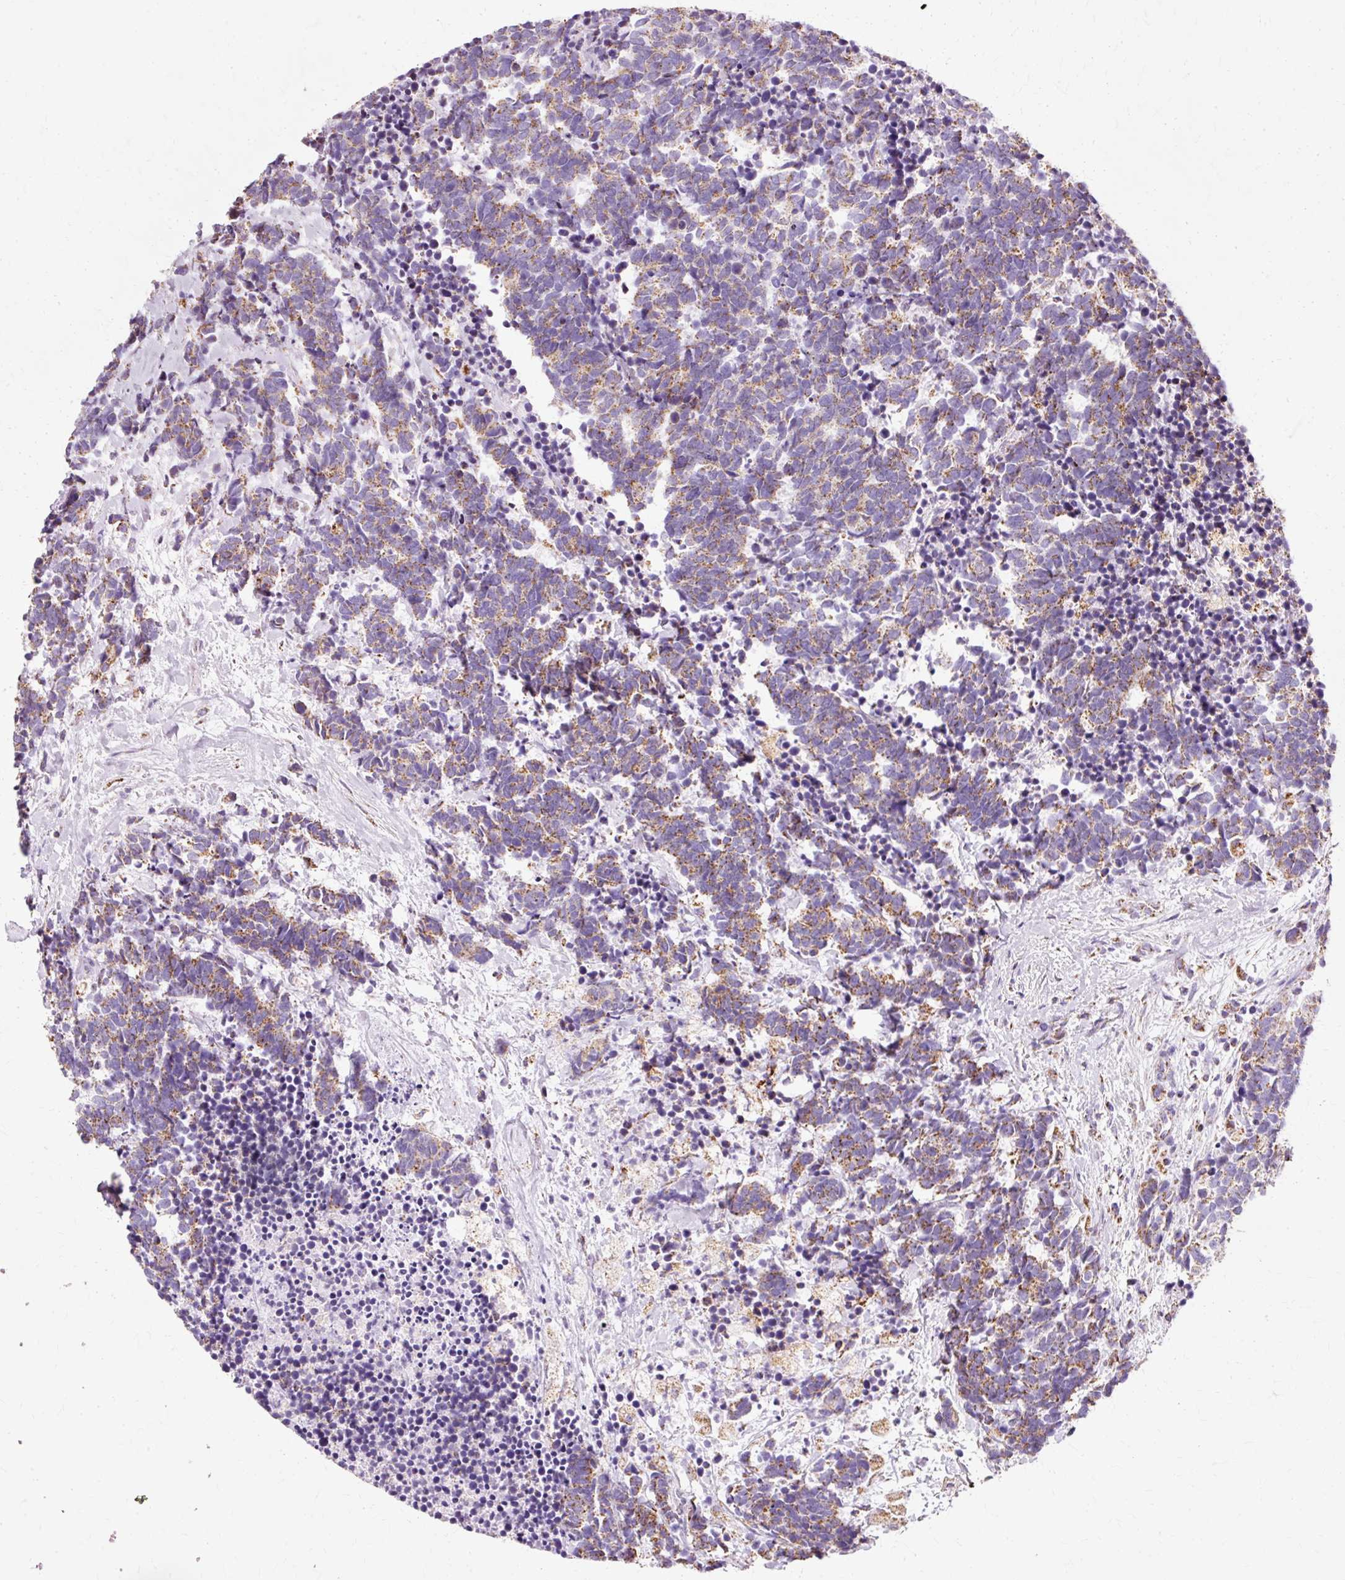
{"staining": {"intensity": "moderate", "quantity": ">75%", "location": "cytoplasmic/membranous"}, "tissue": "carcinoid", "cell_type": "Tumor cells", "image_type": "cancer", "snomed": [{"axis": "morphology", "description": "Carcinoma, NOS"}, {"axis": "morphology", "description": "Carcinoid, malignant, NOS"}, {"axis": "topography", "description": "Prostate"}], "caption": "Protein analysis of carcinoid tissue reveals moderate cytoplasmic/membranous staining in about >75% of tumor cells.", "gene": "ATP5PO", "patient": {"sex": "male", "age": 57}}